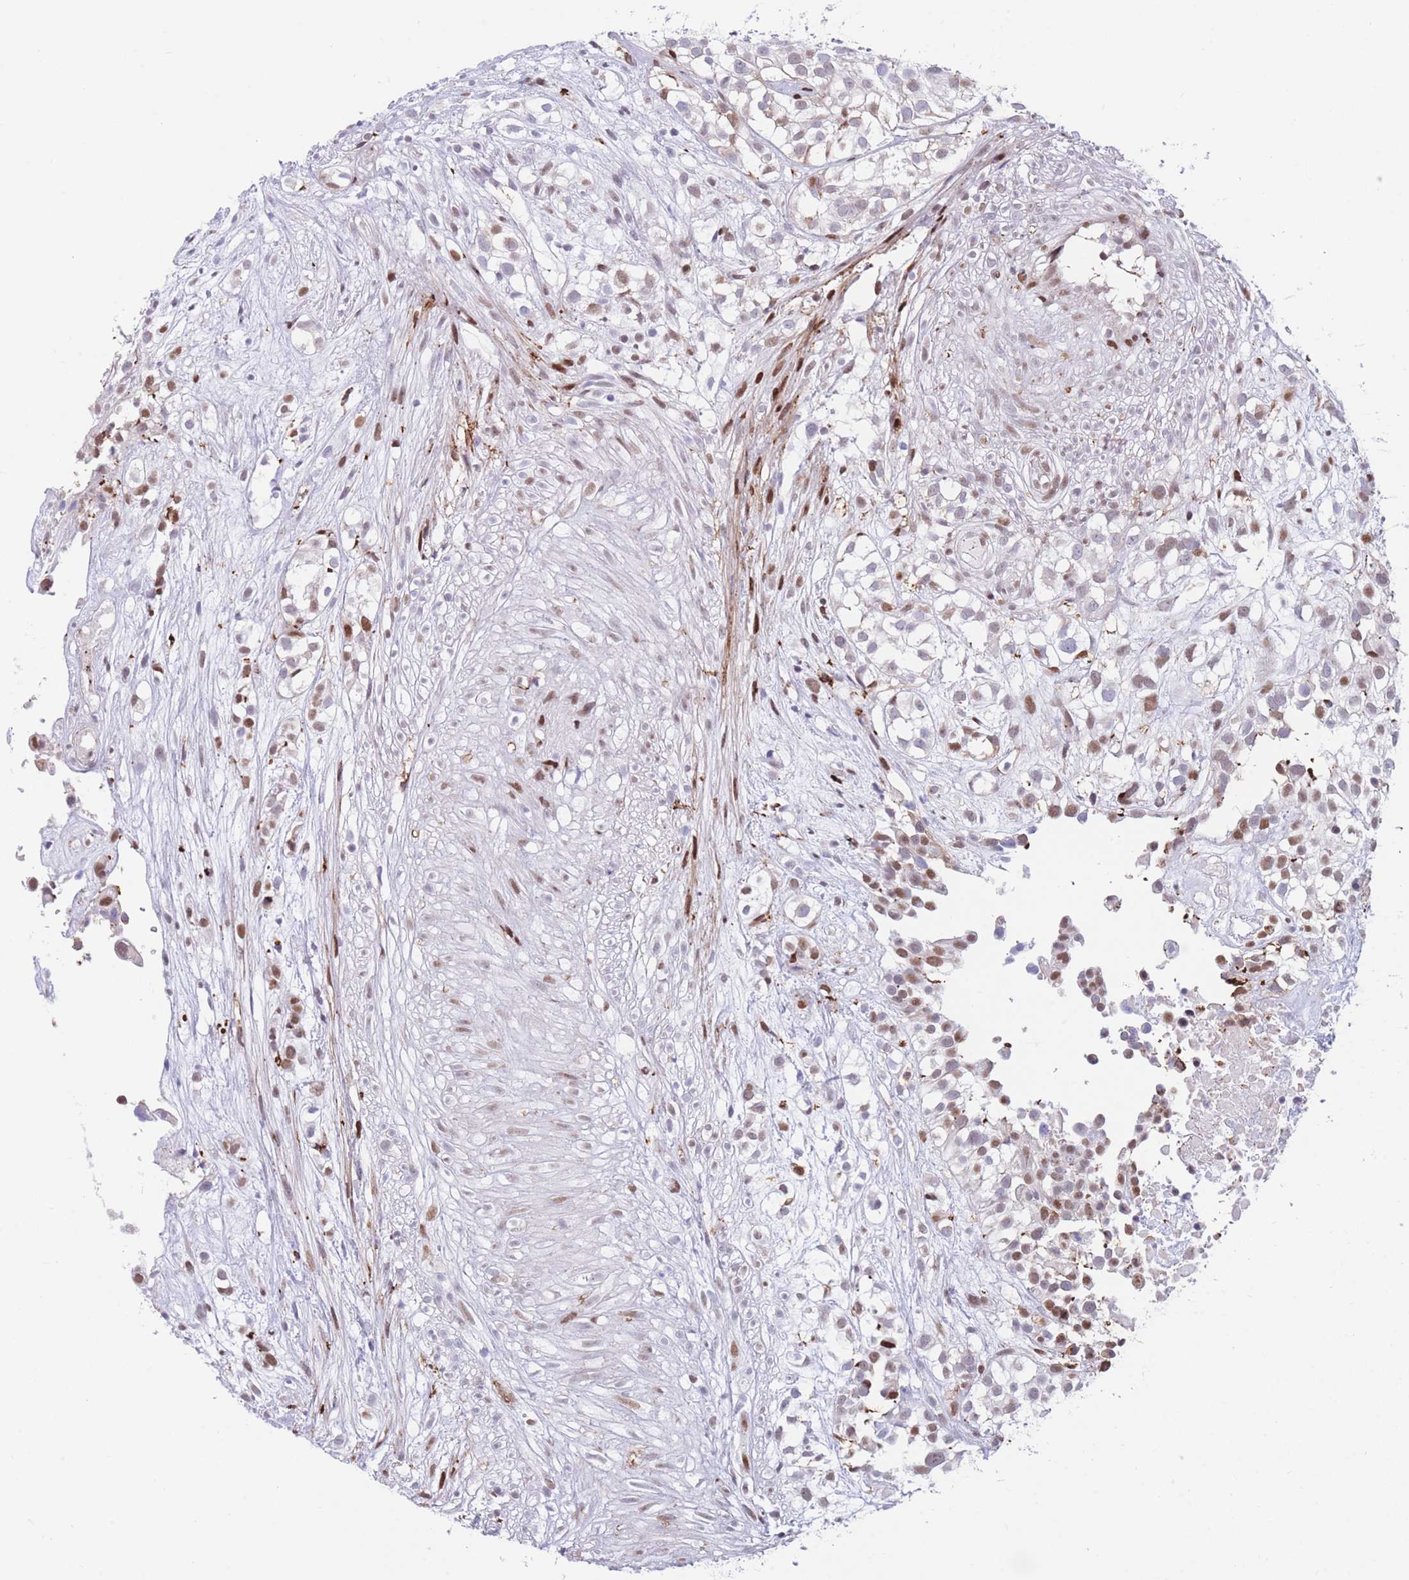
{"staining": {"intensity": "moderate", "quantity": "25%-75%", "location": "nuclear"}, "tissue": "urothelial cancer", "cell_type": "Tumor cells", "image_type": "cancer", "snomed": [{"axis": "morphology", "description": "Urothelial carcinoma, High grade"}, {"axis": "topography", "description": "Urinary bladder"}], "caption": "Immunohistochemical staining of human high-grade urothelial carcinoma displays medium levels of moderate nuclear staining in about 25%-75% of tumor cells.", "gene": "DNAJC3", "patient": {"sex": "male", "age": 56}}